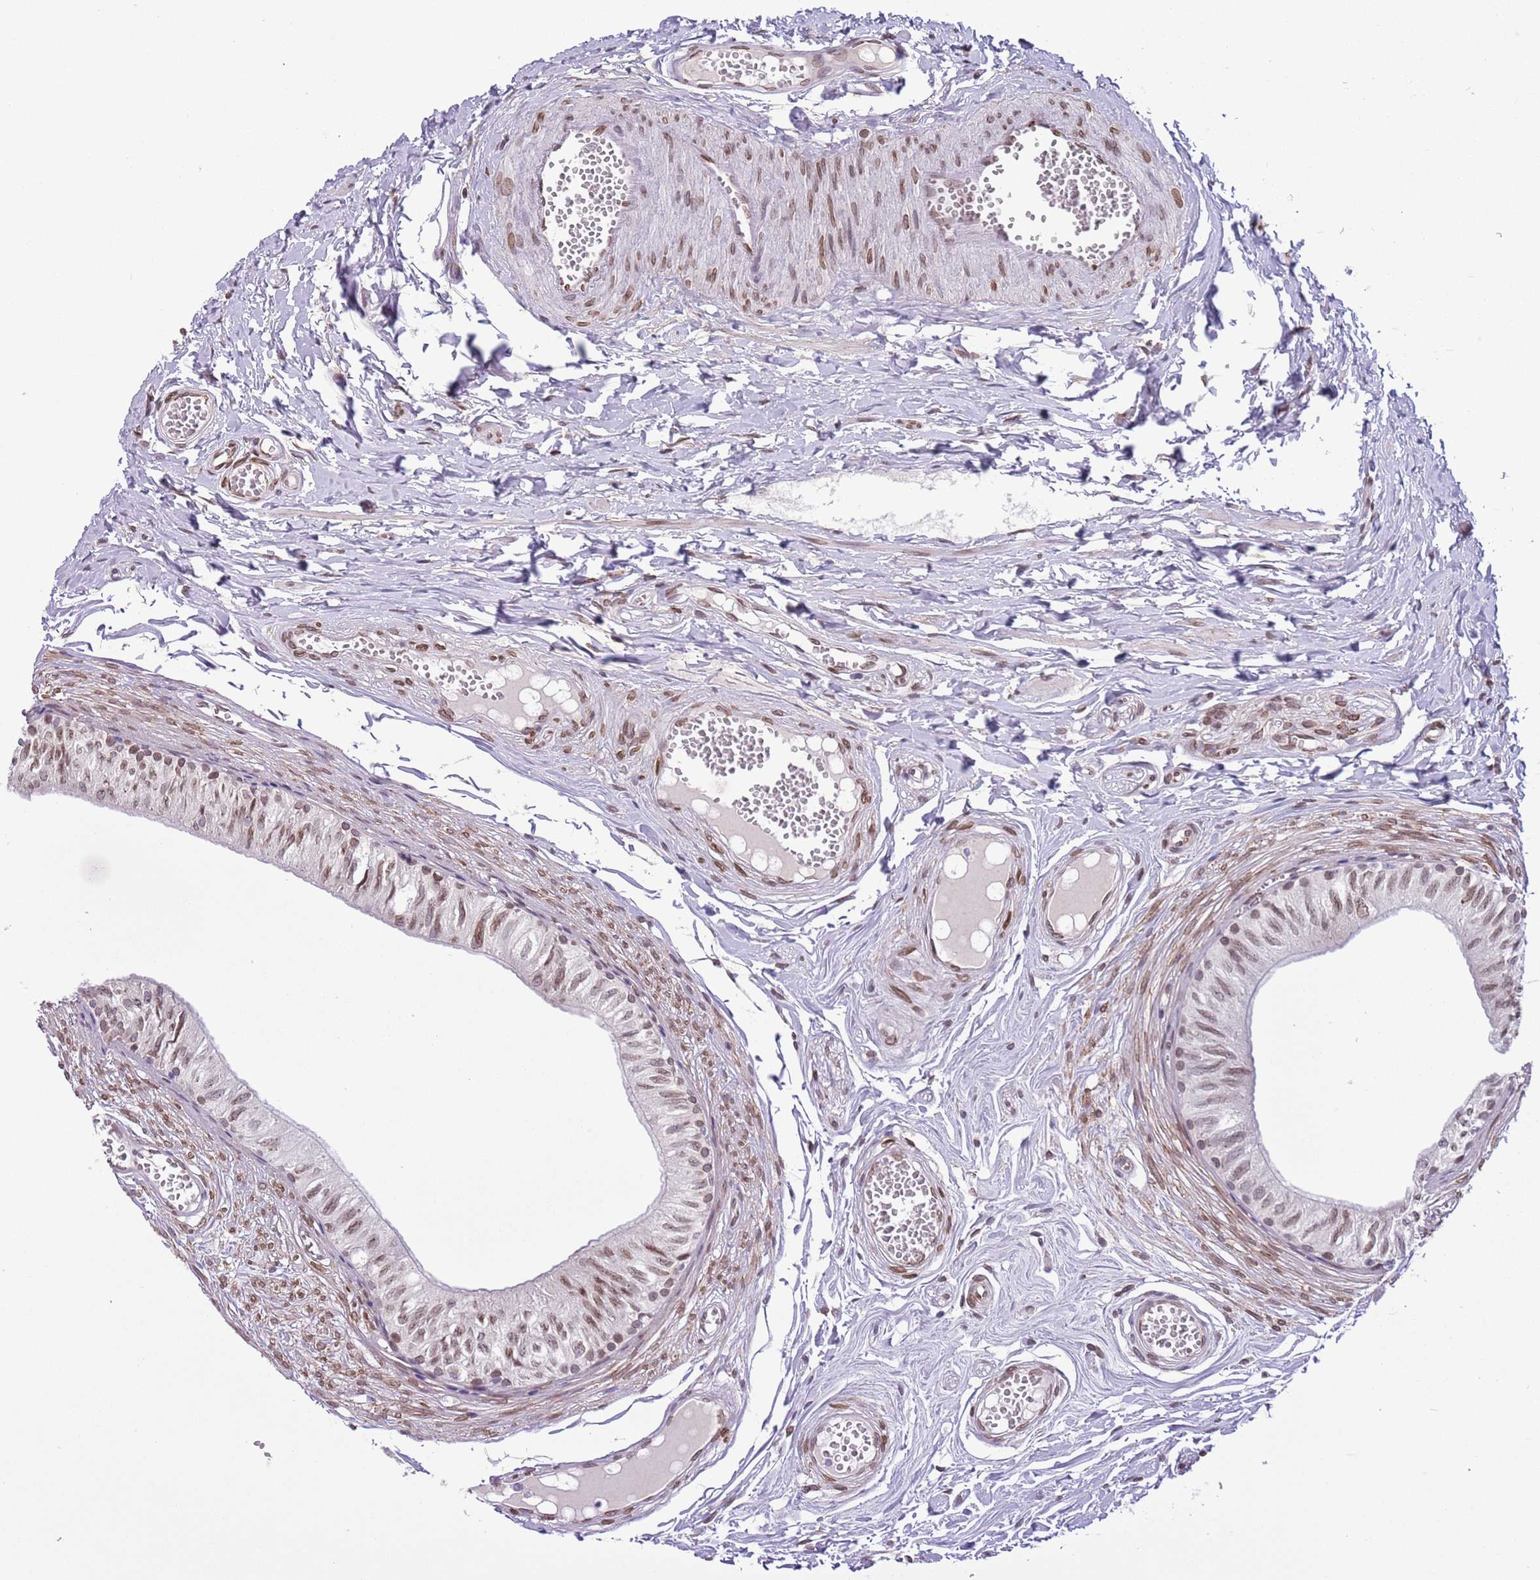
{"staining": {"intensity": "moderate", "quantity": ">75%", "location": "nuclear"}, "tissue": "epididymis", "cell_type": "Glandular cells", "image_type": "normal", "snomed": [{"axis": "morphology", "description": "Normal tissue, NOS"}, {"axis": "topography", "description": "Epididymis"}], "caption": "A micrograph showing moderate nuclear staining in approximately >75% of glandular cells in benign epididymis, as visualized by brown immunohistochemical staining.", "gene": "ZGLP1", "patient": {"sex": "male", "age": 37}}